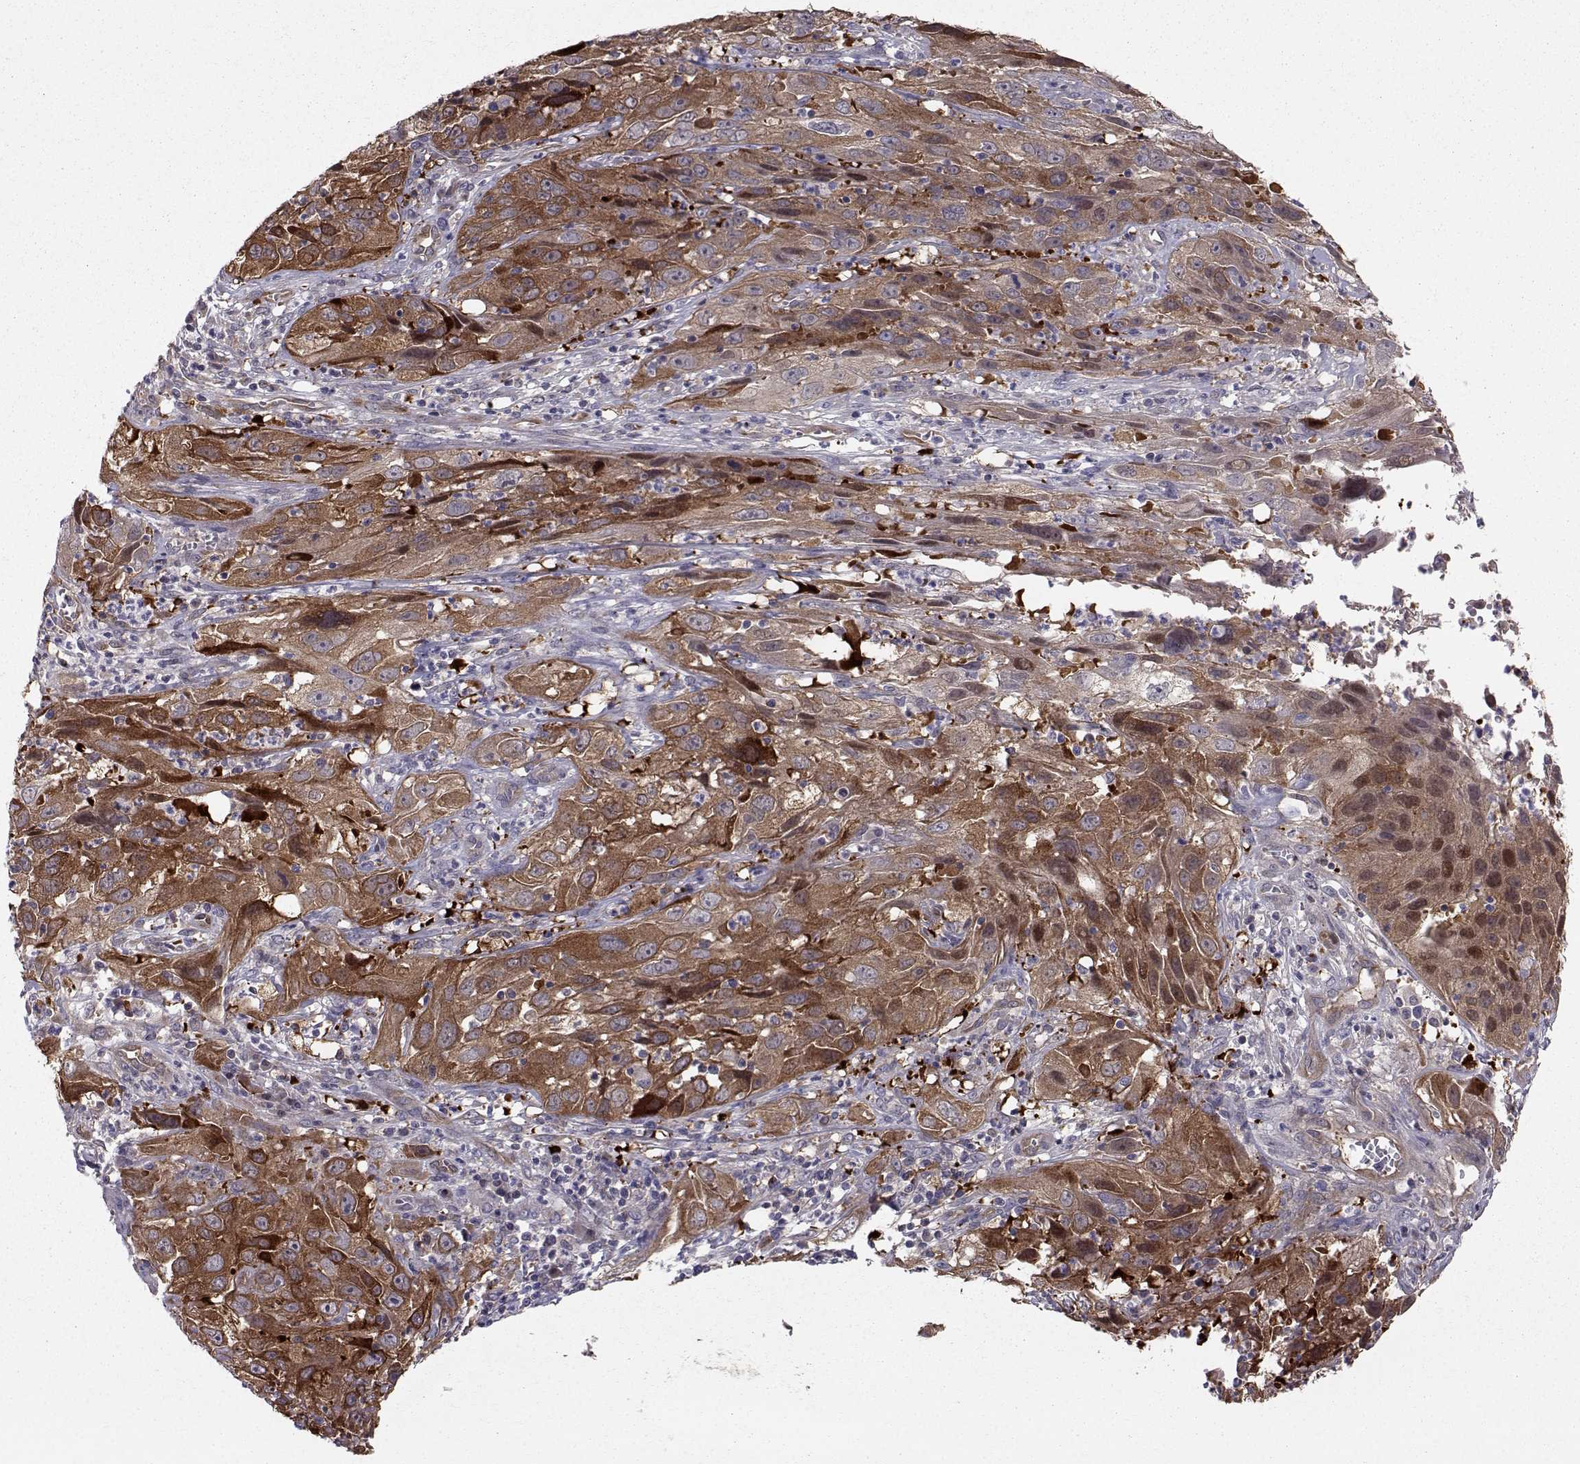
{"staining": {"intensity": "strong", "quantity": "25%-75%", "location": "cytoplasmic/membranous"}, "tissue": "cervical cancer", "cell_type": "Tumor cells", "image_type": "cancer", "snomed": [{"axis": "morphology", "description": "Squamous cell carcinoma, NOS"}, {"axis": "topography", "description": "Cervix"}], "caption": "Strong cytoplasmic/membranous expression for a protein is present in about 25%-75% of tumor cells of cervical cancer (squamous cell carcinoma) using IHC.", "gene": "HSP90AB1", "patient": {"sex": "female", "age": 32}}